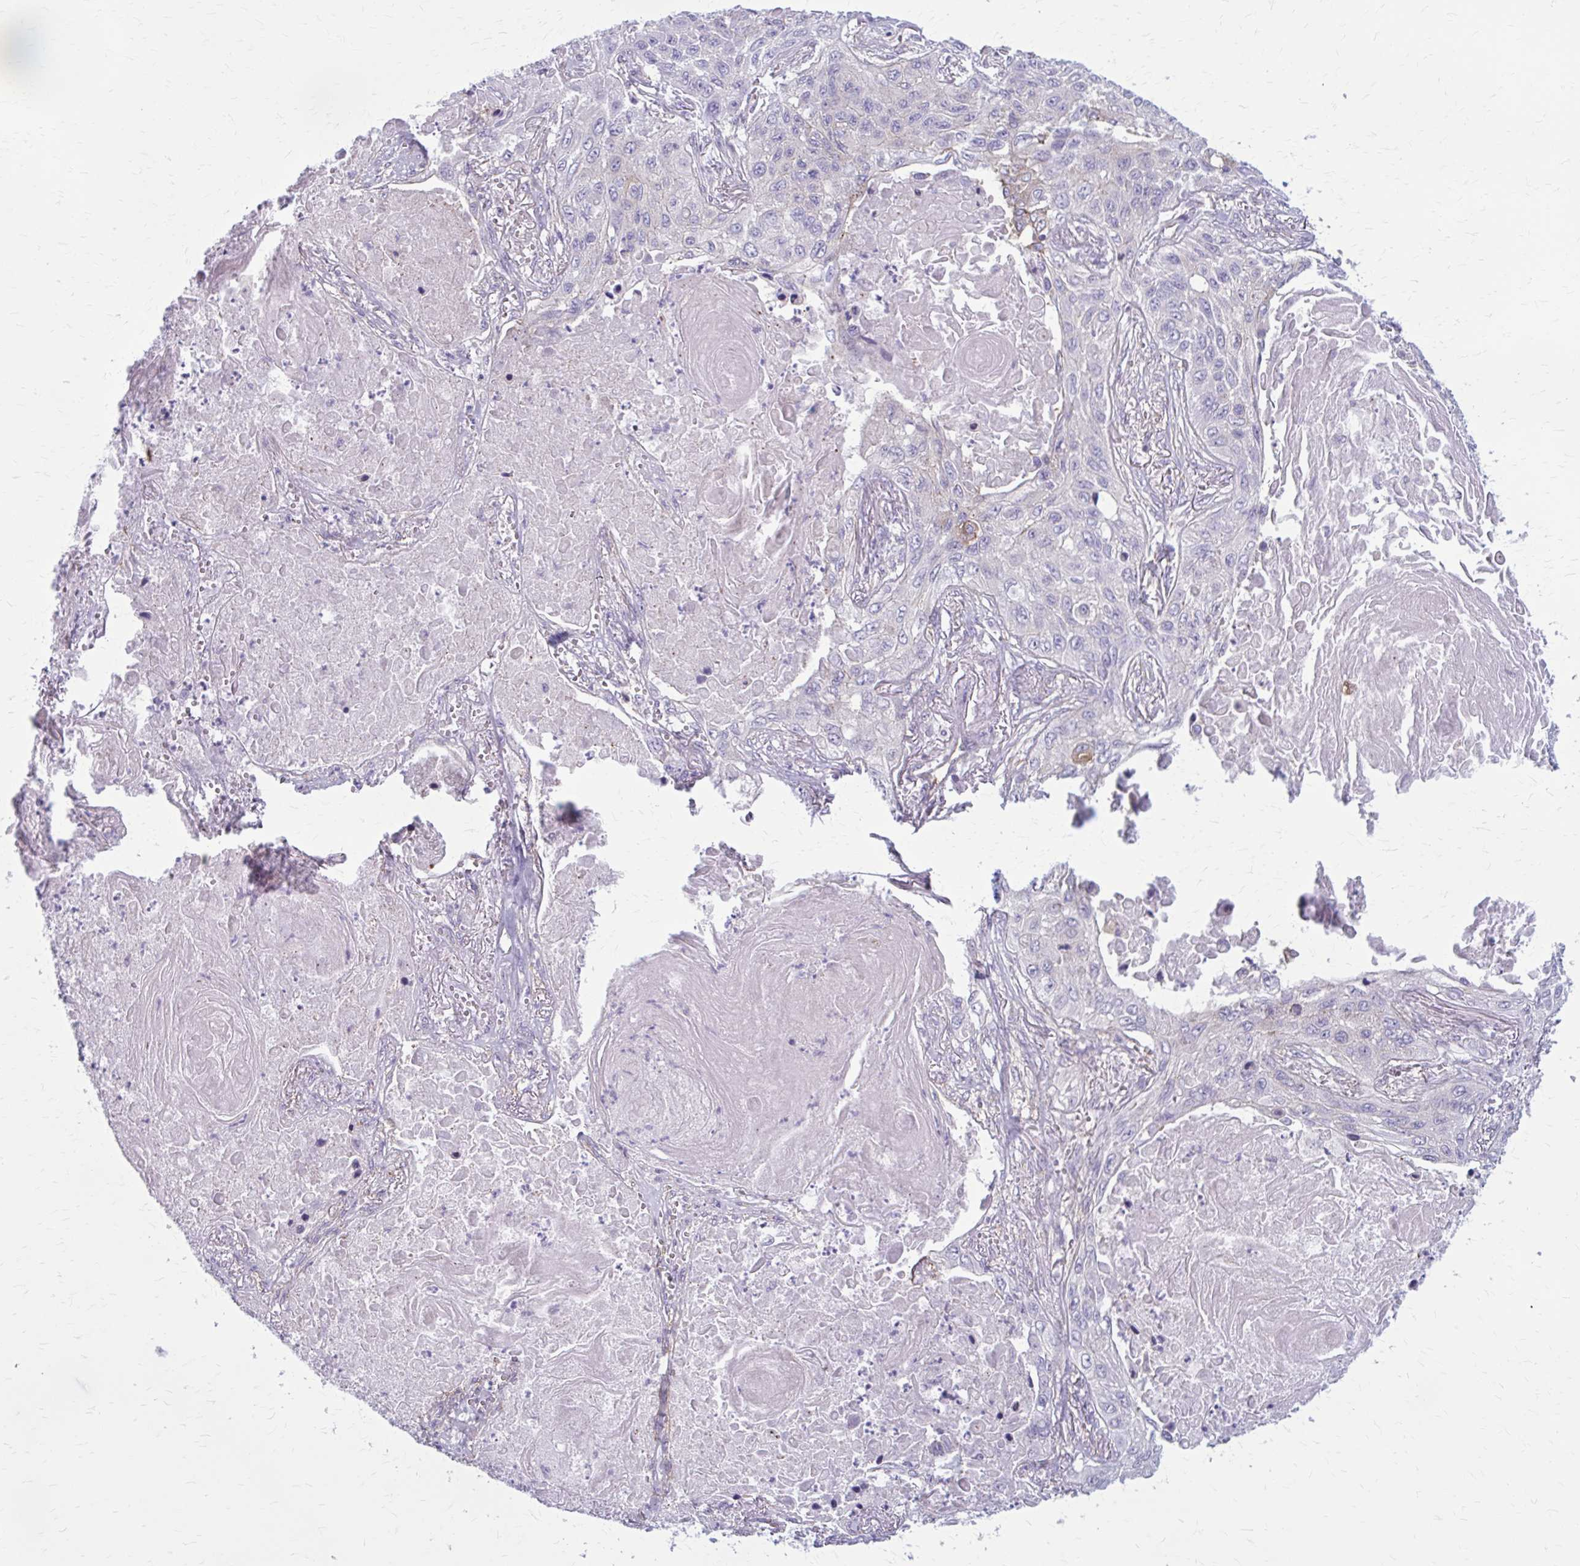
{"staining": {"intensity": "moderate", "quantity": "<25%", "location": "cytoplasmic/membranous"}, "tissue": "lung cancer", "cell_type": "Tumor cells", "image_type": "cancer", "snomed": [{"axis": "morphology", "description": "Squamous cell carcinoma, NOS"}, {"axis": "topography", "description": "Lung"}], "caption": "Brown immunohistochemical staining in human lung cancer (squamous cell carcinoma) shows moderate cytoplasmic/membranous positivity in approximately <25% of tumor cells.", "gene": "ZDHHC7", "patient": {"sex": "male", "age": 75}}